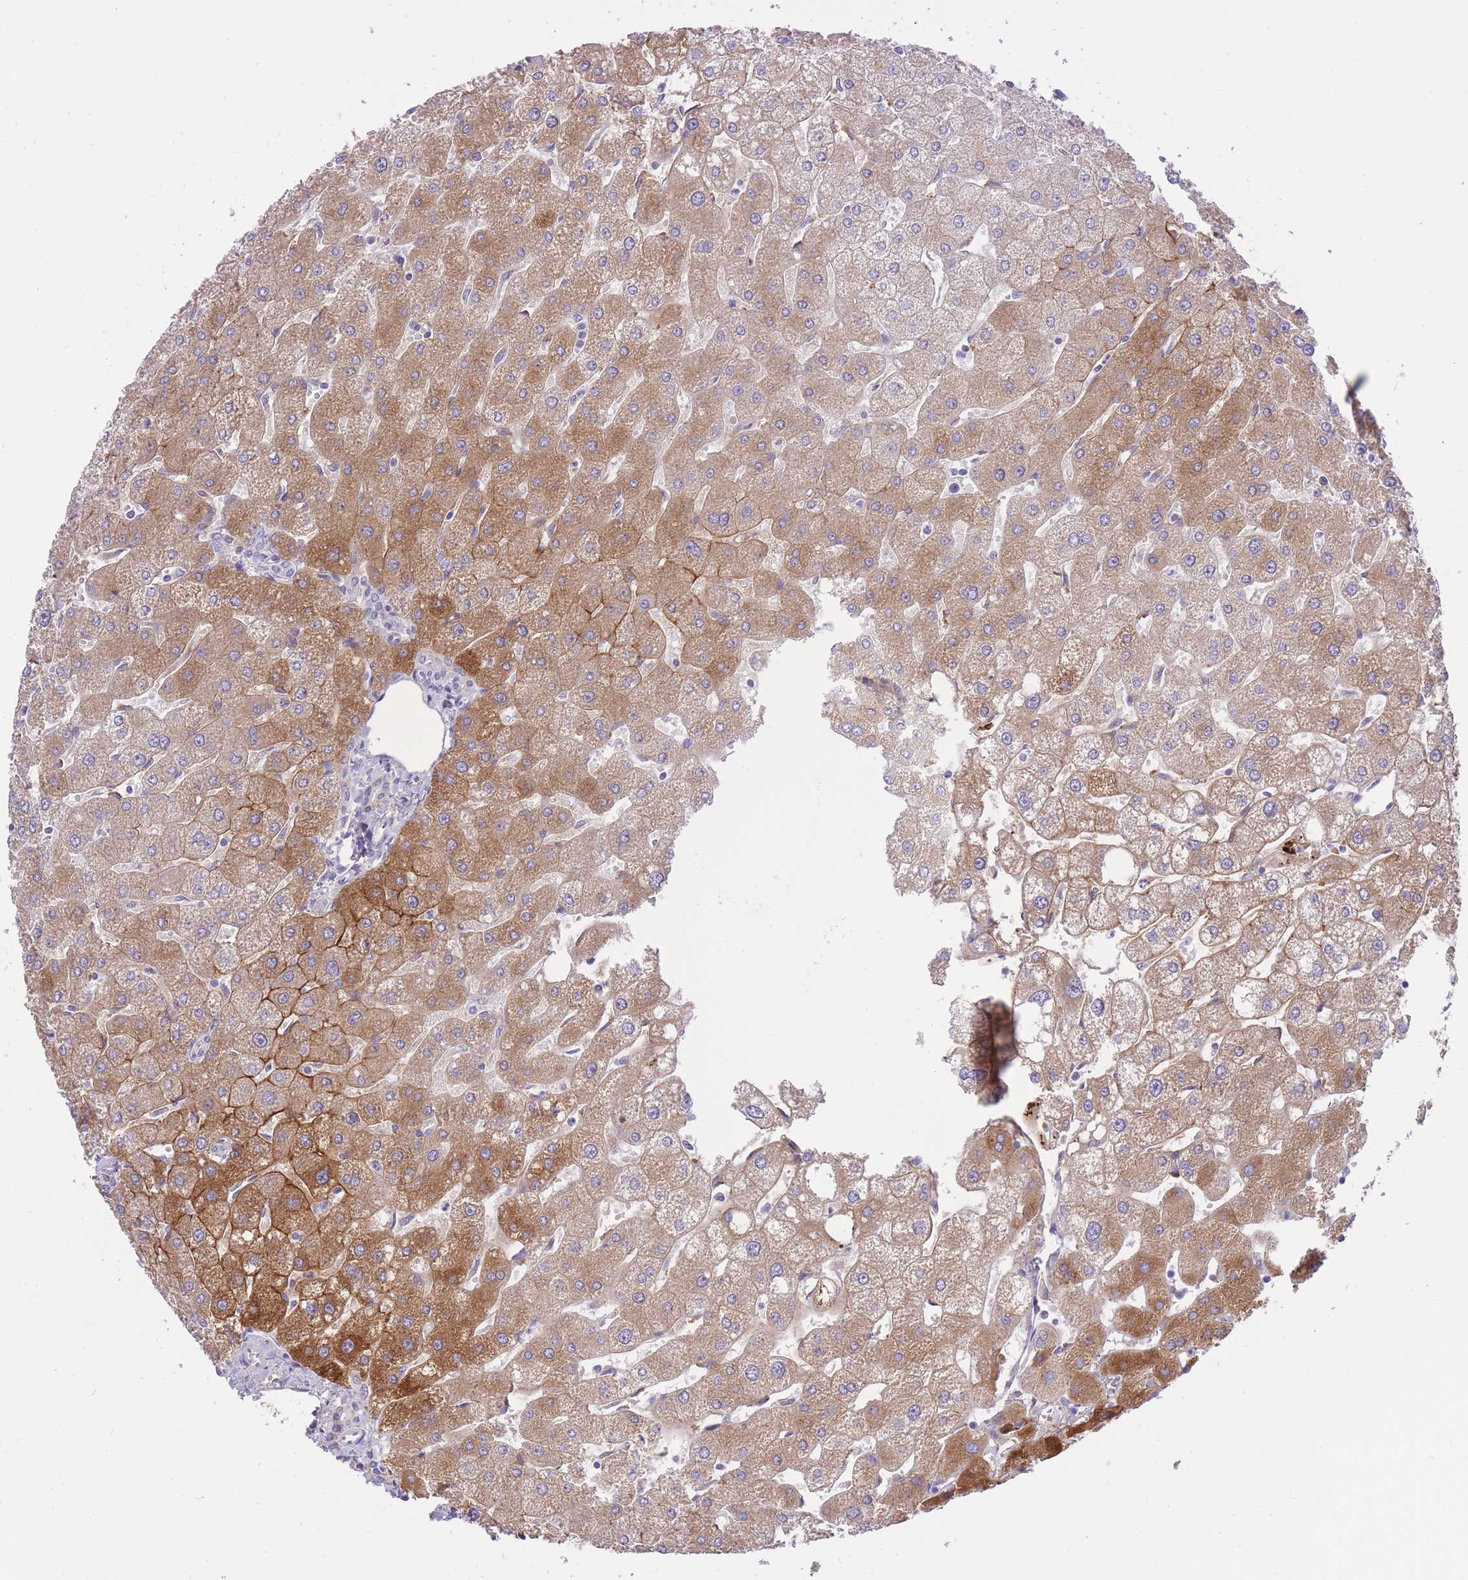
{"staining": {"intensity": "negative", "quantity": "none", "location": "none"}, "tissue": "liver", "cell_type": "Cholangiocytes", "image_type": "normal", "snomed": [{"axis": "morphology", "description": "Normal tissue, NOS"}, {"axis": "topography", "description": "Liver"}], "caption": "Cholangiocytes show no significant staining in benign liver. (Immunohistochemistry (ihc), brightfield microscopy, high magnification).", "gene": "HRG", "patient": {"sex": "male", "age": 67}}